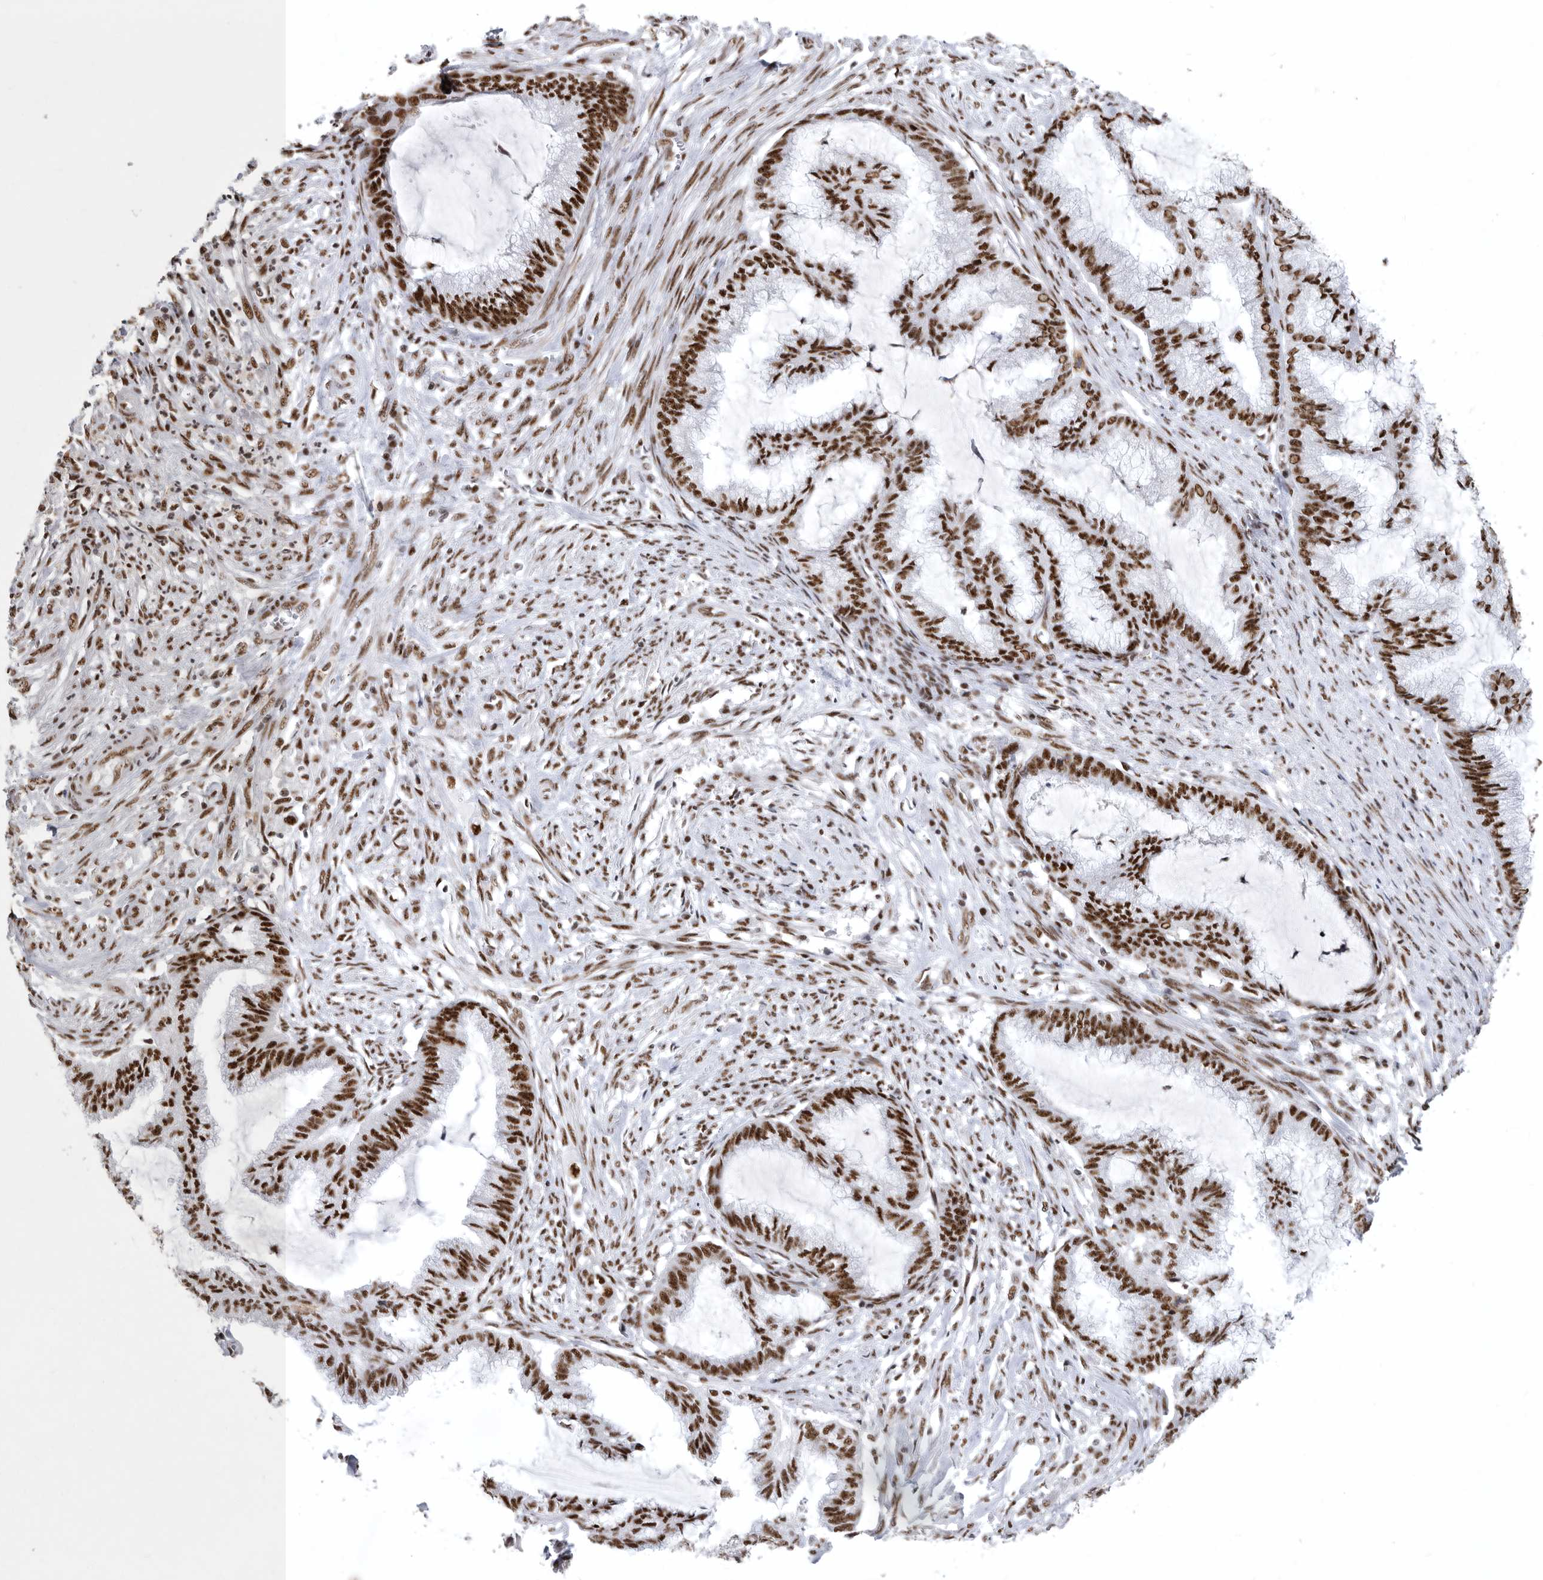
{"staining": {"intensity": "strong", "quantity": ">75%", "location": "nuclear"}, "tissue": "endometrial cancer", "cell_type": "Tumor cells", "image_type": "cancer", "snomed": [{"axis": "morphology", "description": "Adenocarcinoma, NOS"}, {"axis": "topography", "description": "Endometrium"}], "caption": "Adenocarcinoma (endometrial) was stained to show a protein in brown. There is high levels of strong nuclear staining in approximately >75% of tumor cells.", "gene": "BCLAF1", "patient": {"sex": "female", "age": 86}}